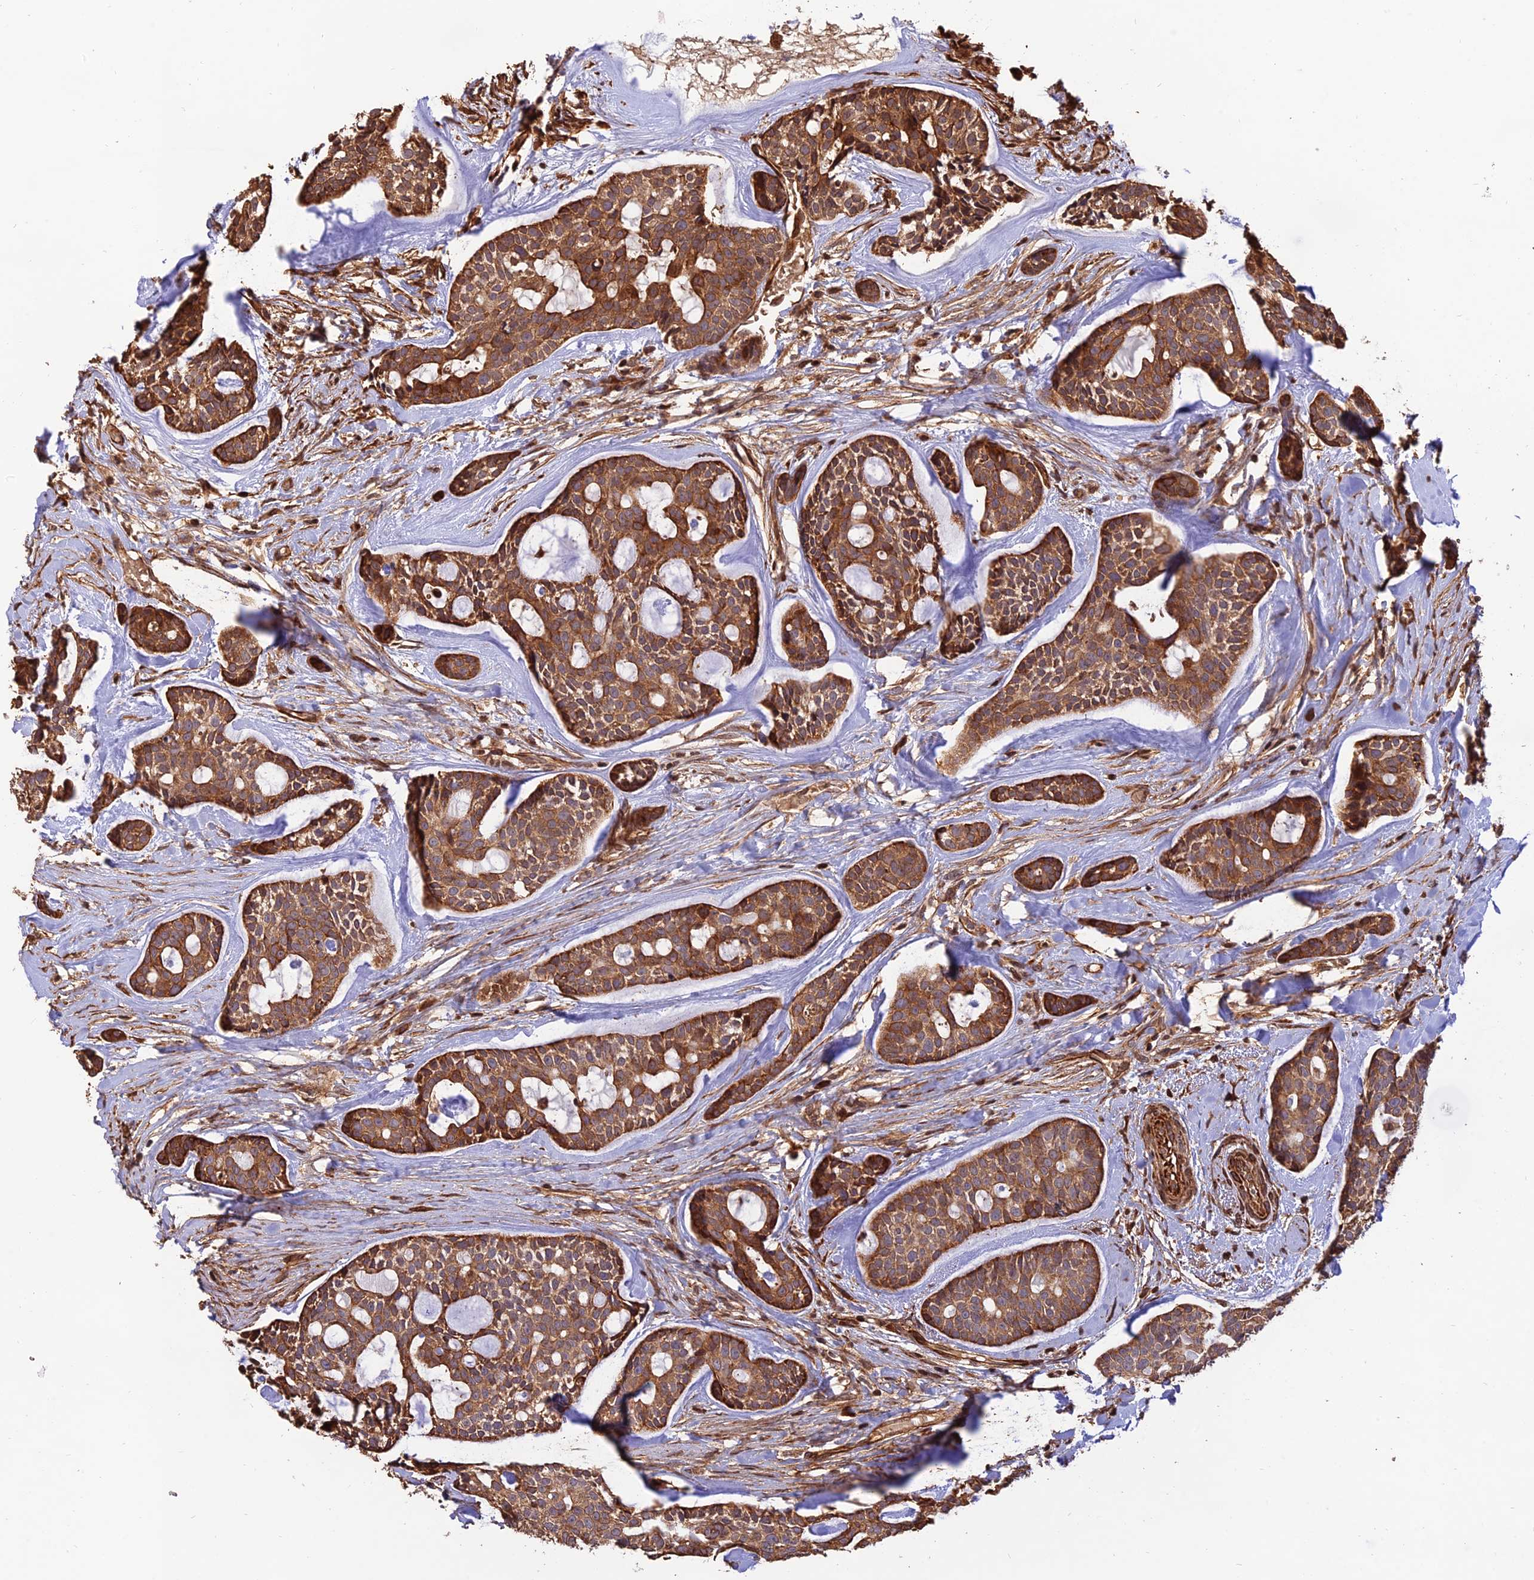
{"staining": {"intensity": "strong", "quantity": ">75%", "location": "cytoplasmic/membranous"}, "tissue": "head and neck cancer", "cell_type": "Tumor cells", "image_type": "cancer", "snomed": [{"axis": "morphology", "description": "Normal tissue, NOS"}, {"axis": "morphology", "description": "Adenocarcinoma, NOS"}, {"axis": "topography", "description": "Subcutis"}, {"axis": "topography", "description": "Nasopharynx"}, {"axis": "topography", "description": "Head-Neck"}], "caption": "Protein expression analysis of head and neck cancer (adenocarcinoma) shows strong cytoplasmic/membranous staining in approximately >75% of tumor cells. (brown staining indicates protein expression, while blue staining denotes nuclei).", "gene": "CREBL2", "patient": {"sex": "female", "age": 73}}